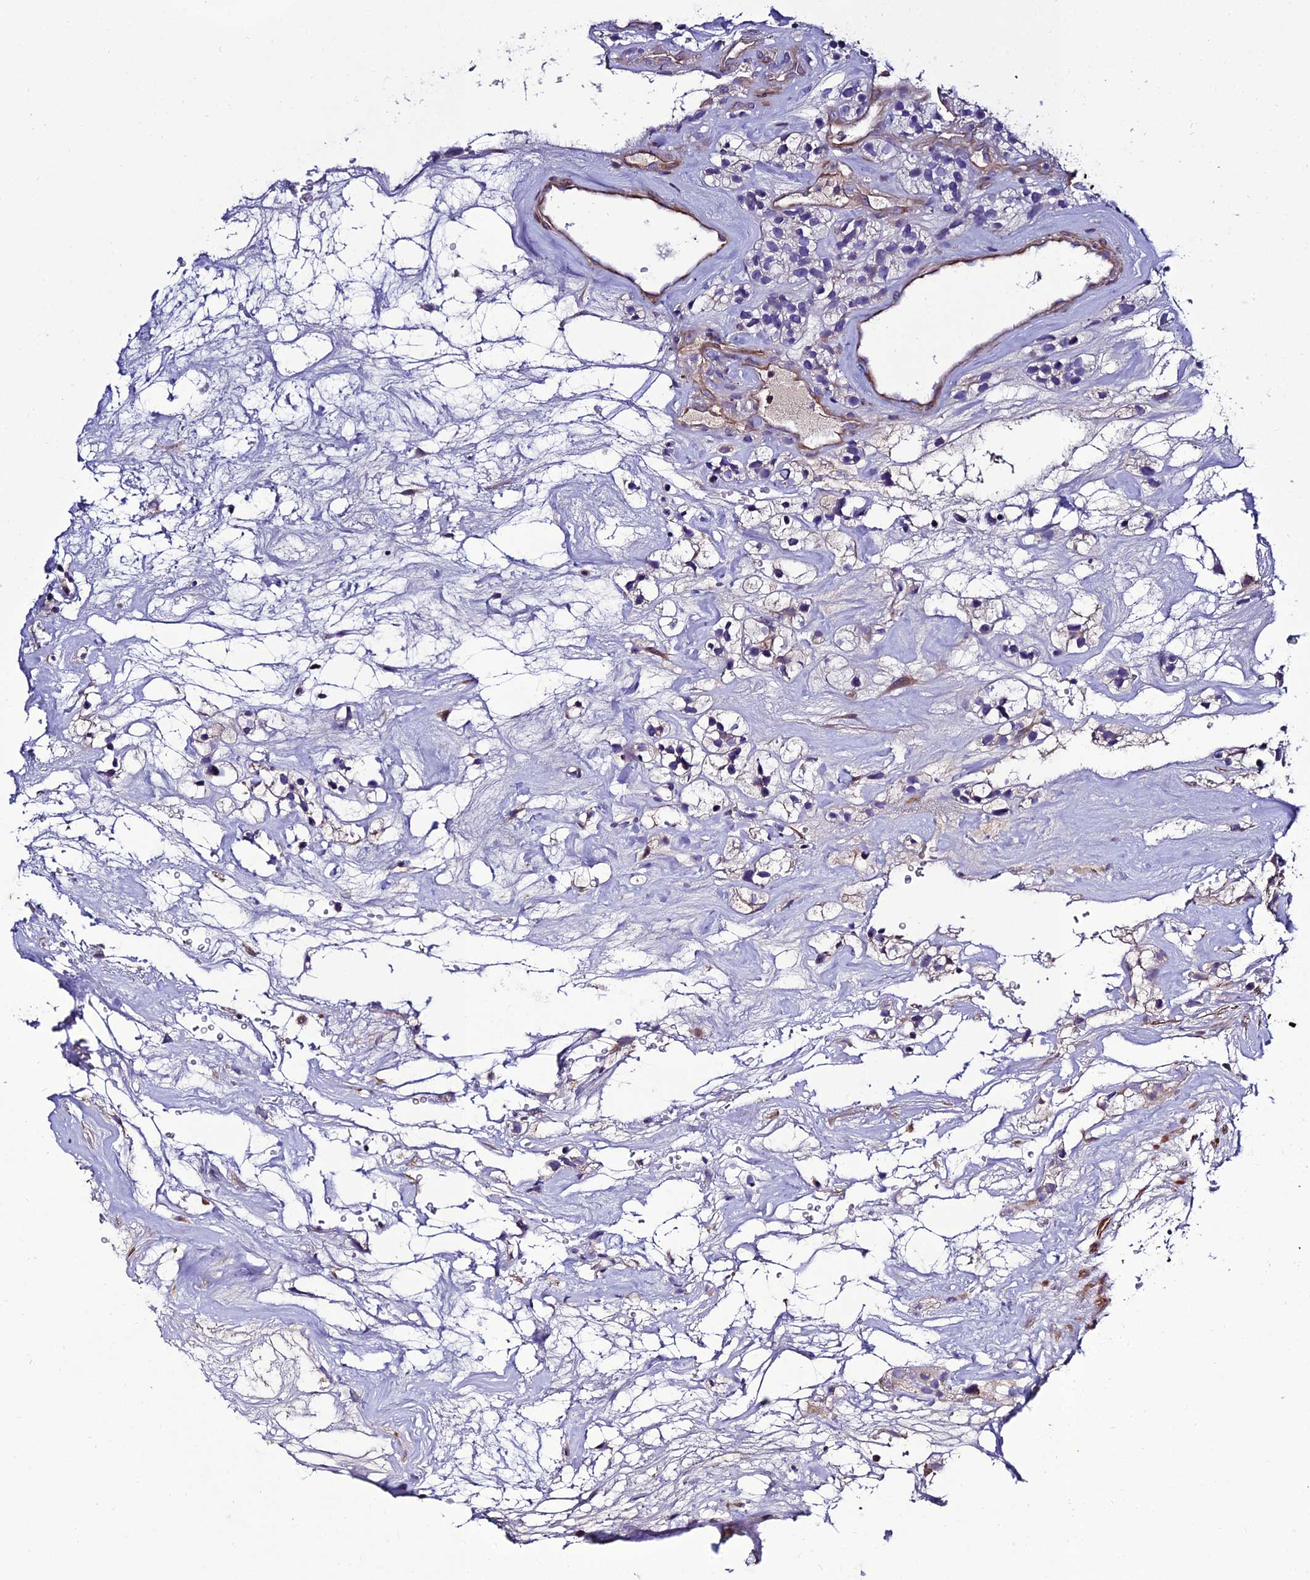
{"staining": {"intensity": "negative", "quantity": "none", "location": "none"}, "tissue": "renal cancer", "cell_type": "Tumor cells", "image_type": "cancer", "snomed": [{"axis": "morphology", "description": "Adenocarcinoma, NOS"}, {"axis": "topography", "description": "Kidney"}], "caption": "Adenocarcinoma (renal) was stained to show a protein in brown. There is no significant positivity in tumor cells.", "gene": "ARL6IP1", "patient": {"sex": "female", "age": 57}}